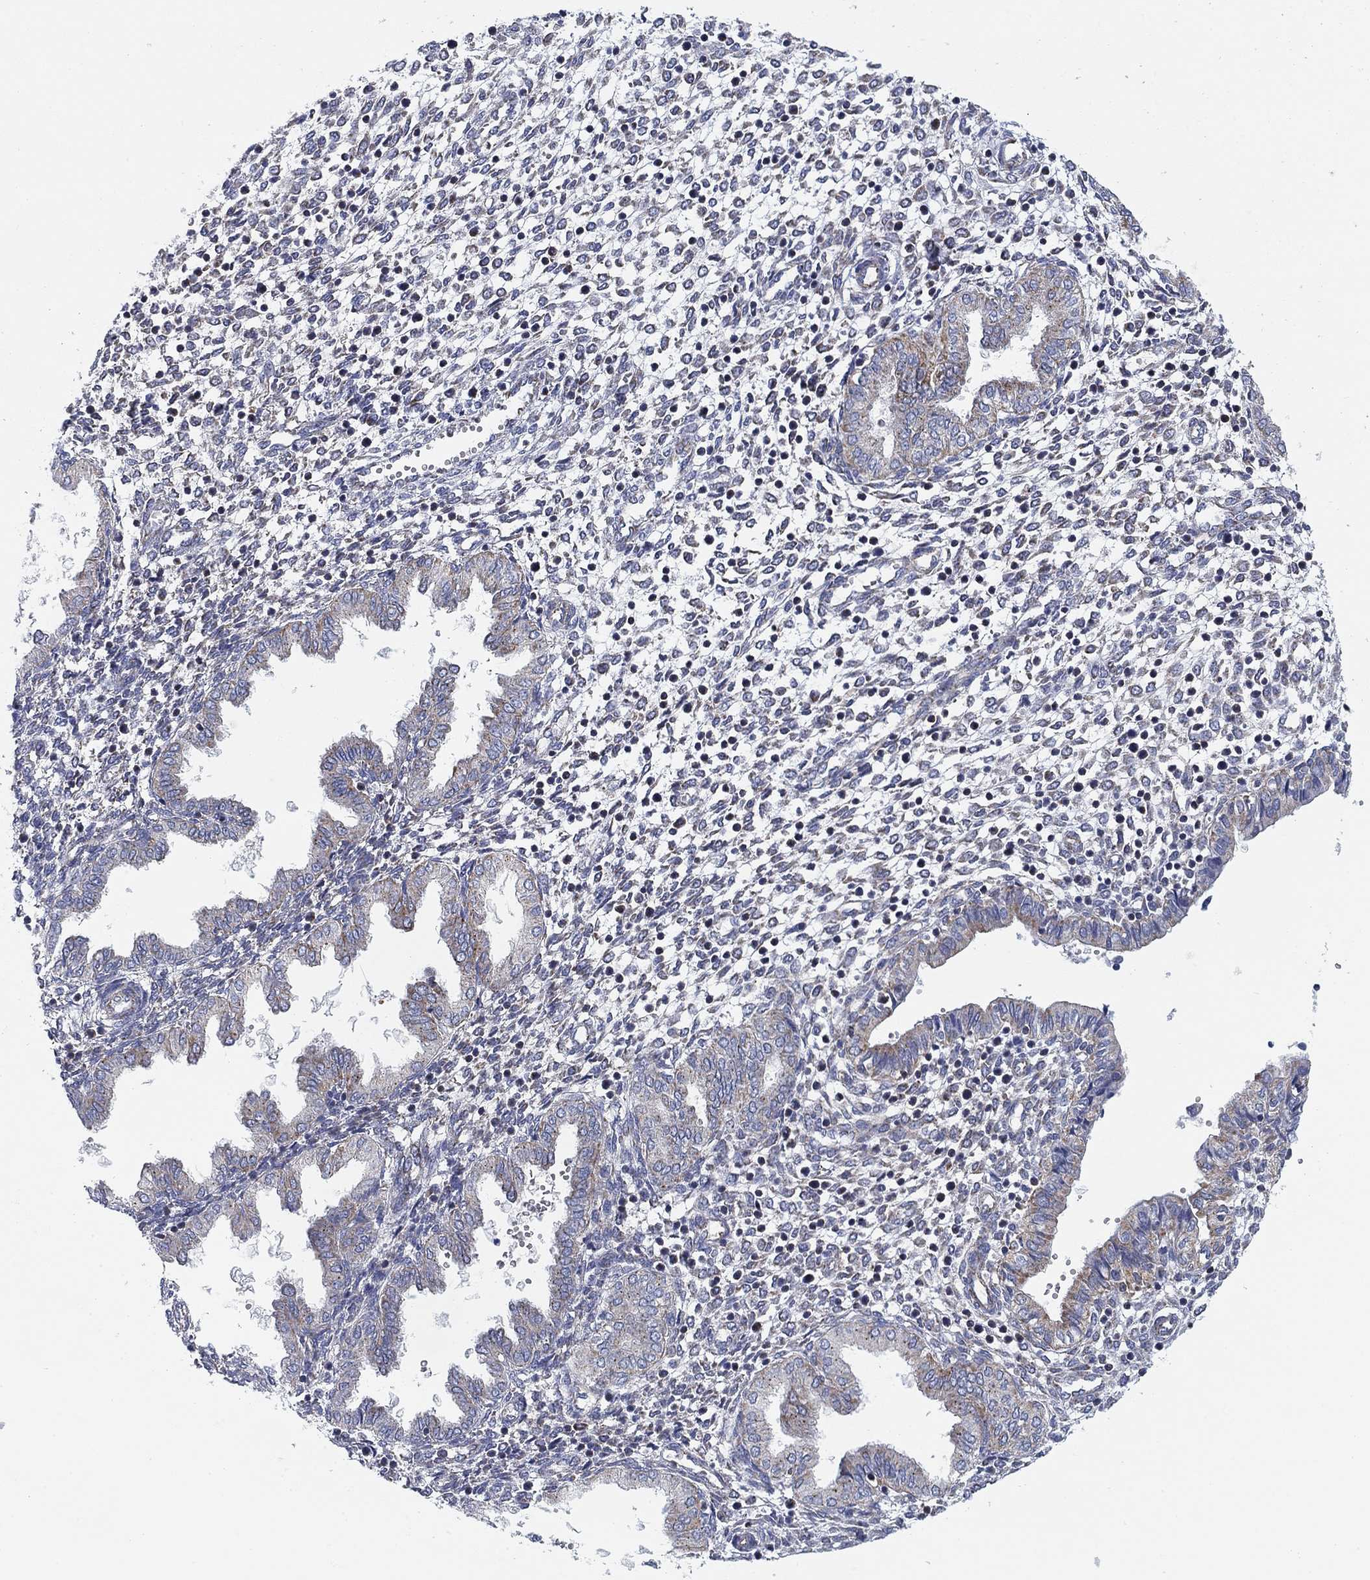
{"staining": {"intensity": "negative", "quantity": "none", "location": "none"}, "tissue": "endometrium", "cell_type": "Cells in endometrial stroma", "image_type": "normal", "snomed": [{"axis": "morphology", "description": "Normal tissue, NOS"}, {"axis": "topography", "description": "Endometrium"}], "caption": "This is a histopathology image of IHC staining of unremarkable endometrium, which shows no staining in cells in endometrial stroma. Brightfield microscopy of IHC stained with DAB (brown) and hematoxylin (blue), captured at high magnification.", "gene": "NACAD", "patient": {"sex": "female", "age": 43}}